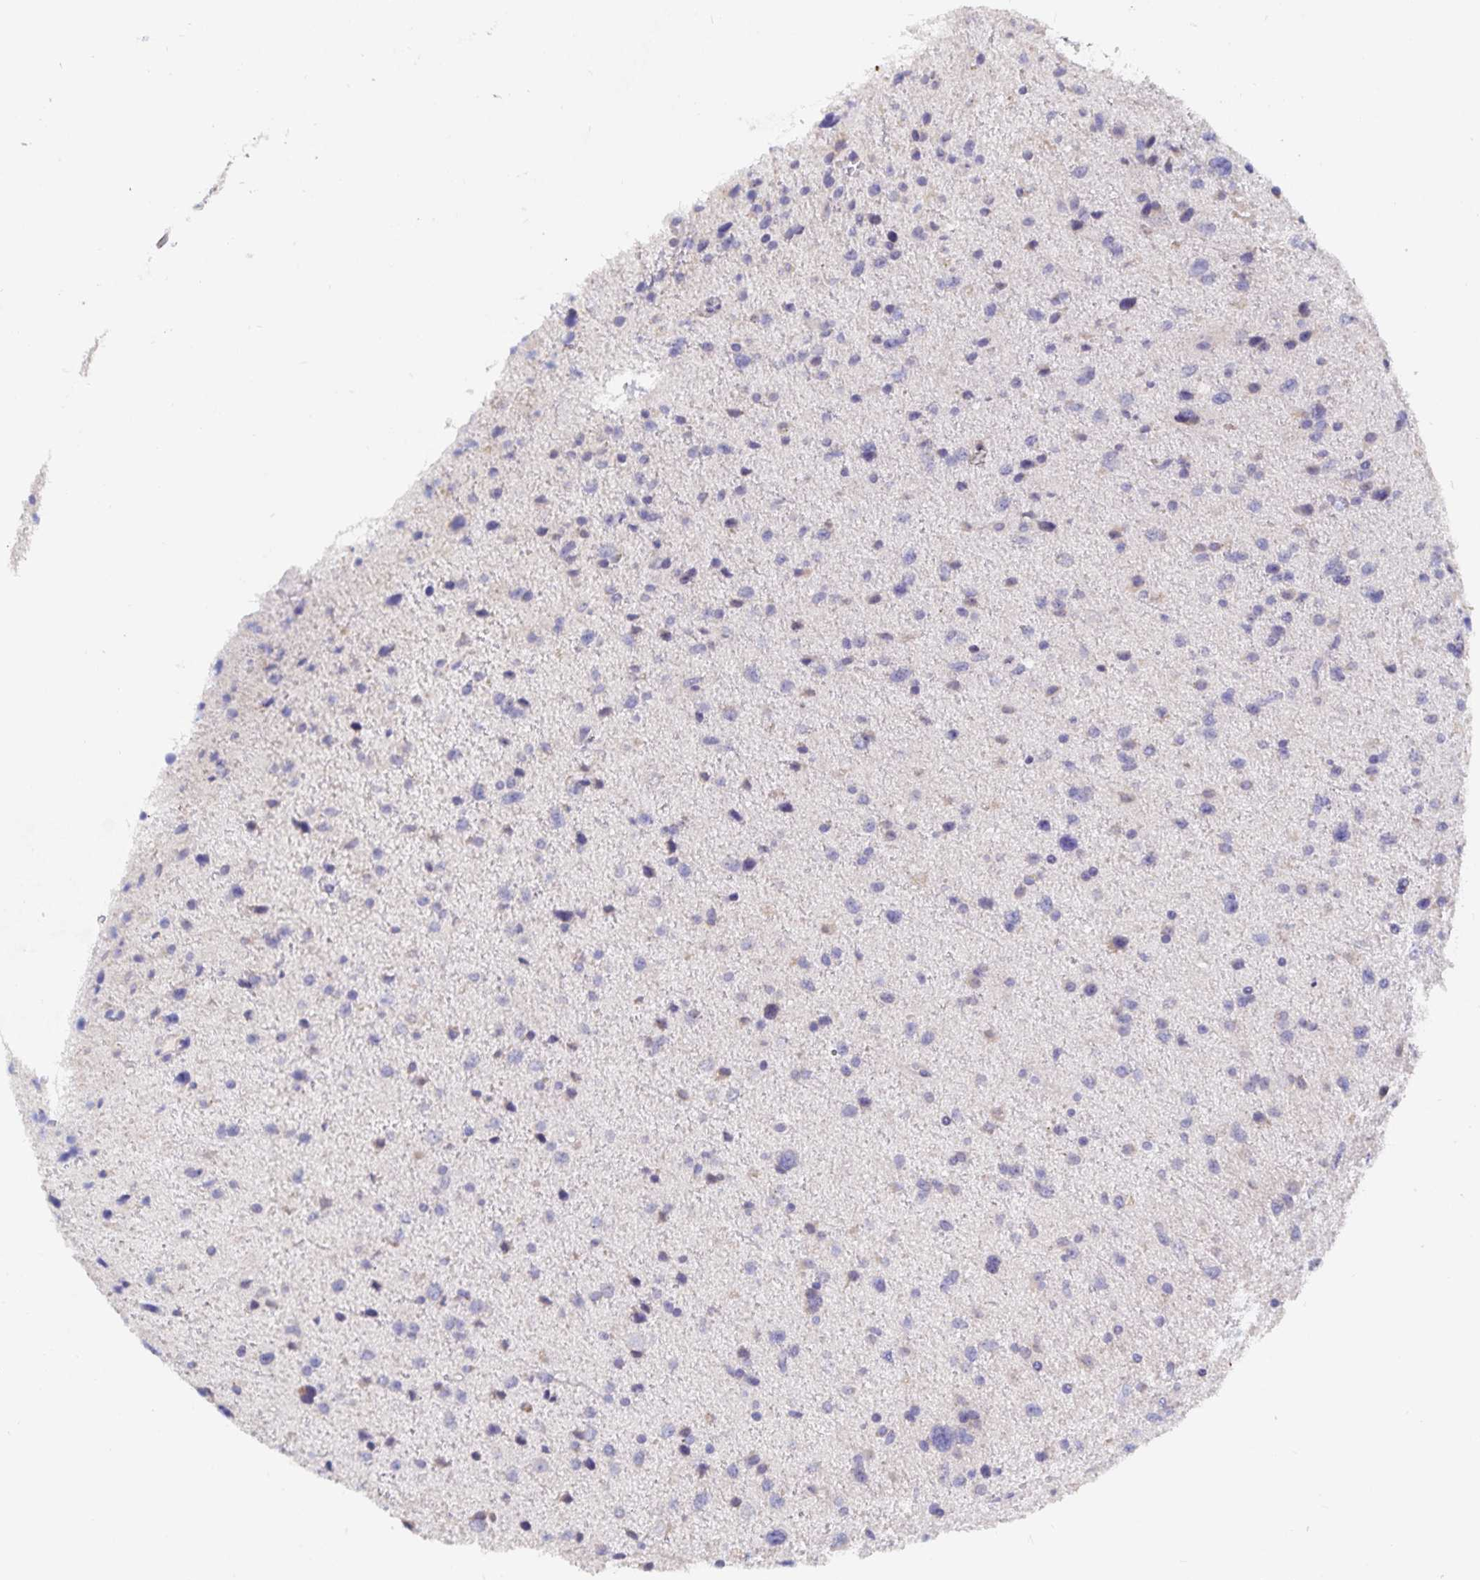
{"staining": {"intensity": "weak", "quantity": "<25%", "location": "cytoplasmic/membranous"}, "tissue": "glioma", "cell_type": "Tumor cells", "image_type": "cancer", "snomed": [{"axis": "morphology", "description": "Glioma, malignant, Low grade"}, {"axis": "topography", "description": "Brain"}], "caption": "The micrograph reveals no staining of tumor cells in low-grade glioma (malignant).", "gene": "ZIK1", "patient": {"sex": "female", "age": 55}}